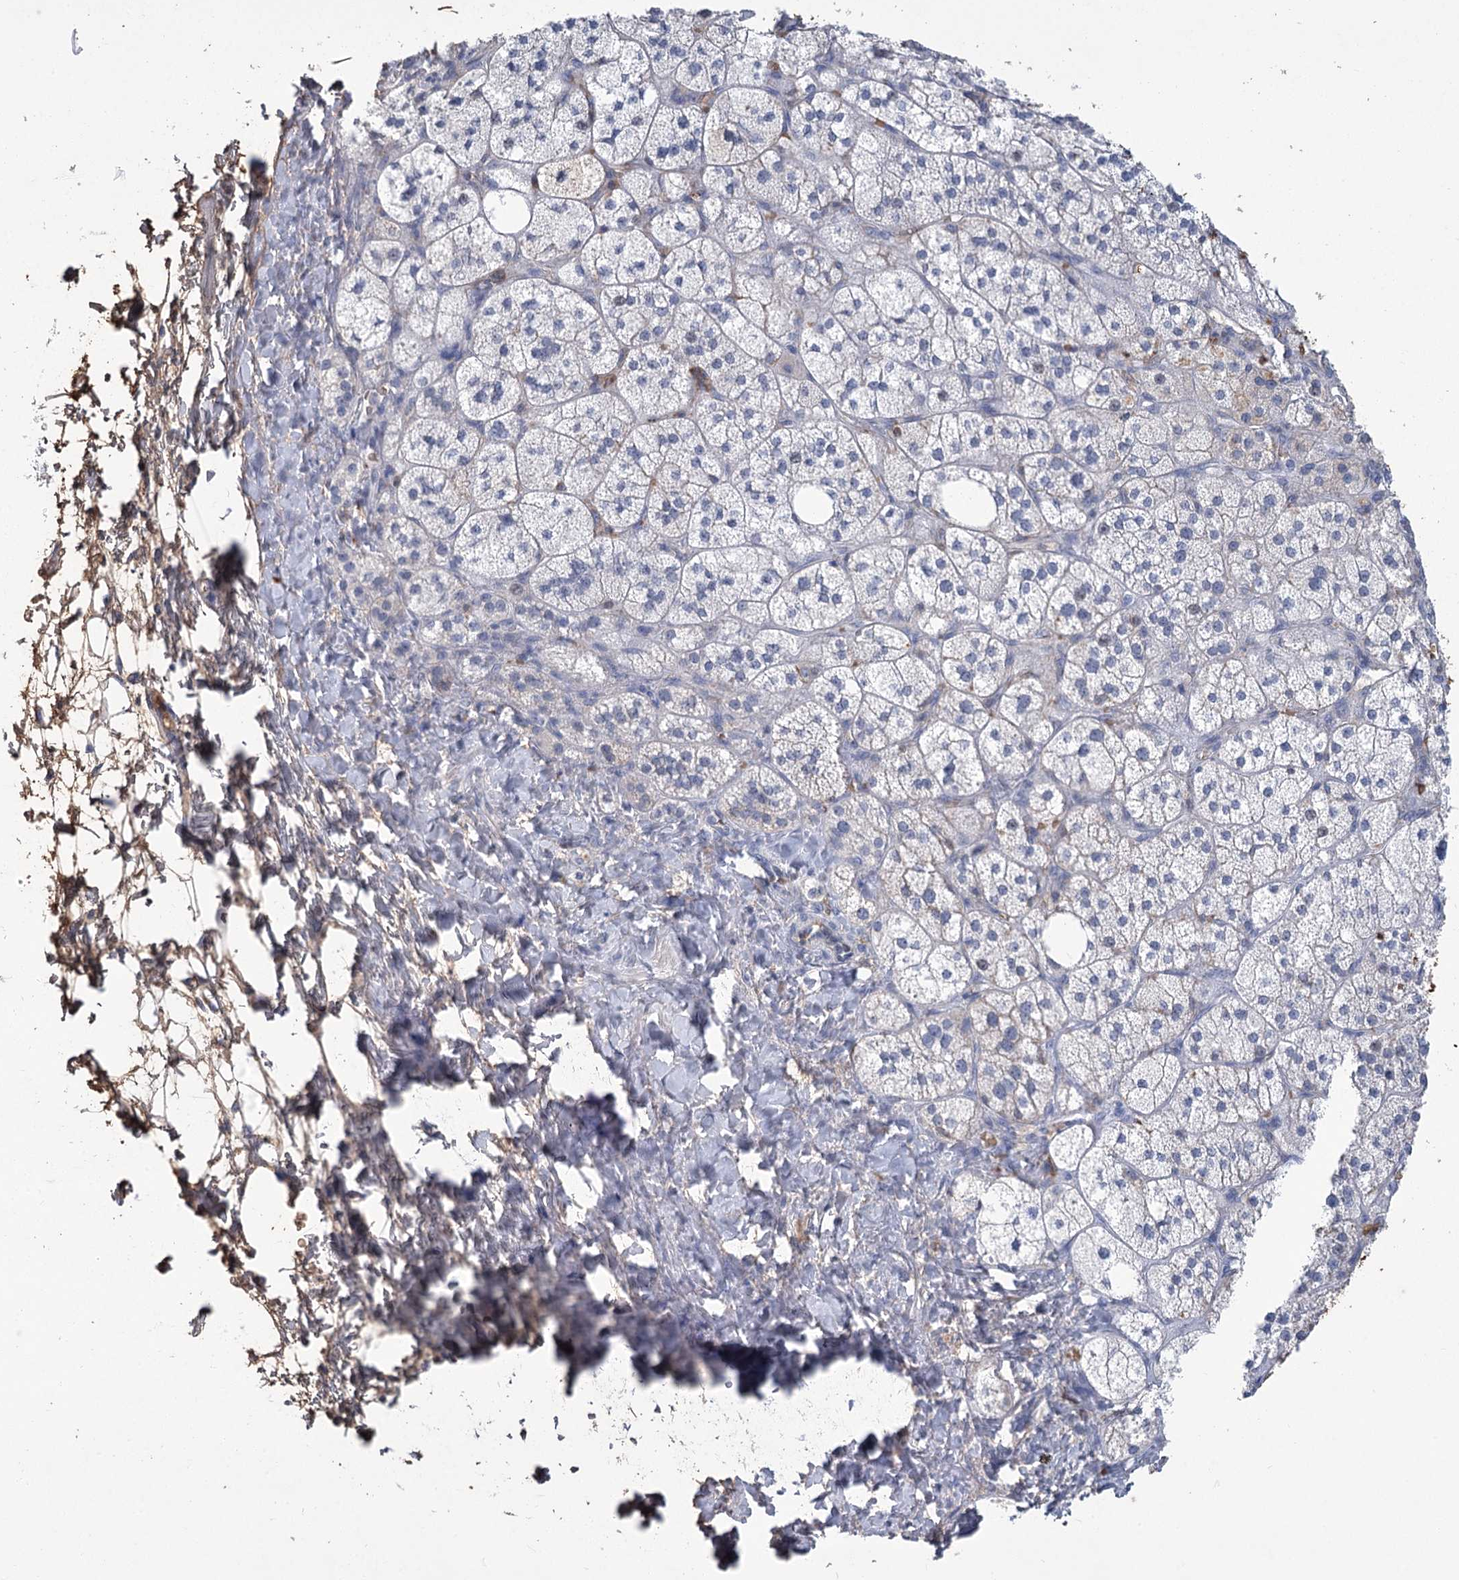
{"staining": {"intensity": "negative", "quantity": "none", "location": "none"}, "tissue": "adrenal gland", "cell_type": "Glandular cells", "image_type": "normal", "snomed": [{"axis": "morphology", "description": "Normal tissue, NOS"}, {"axis": "topography", "description": "Adrenal gland"}], "caption": "Immunohistochemistry (IHC) histopathology image of unremarkable adrenal gland: adrenal gland stained with DAB (3,3'-diaminobenzidine) exhibits no significant protein positivity in glandular cells.", "gene": "HBA1", "patient": {"sex": "male", "age": 61}}